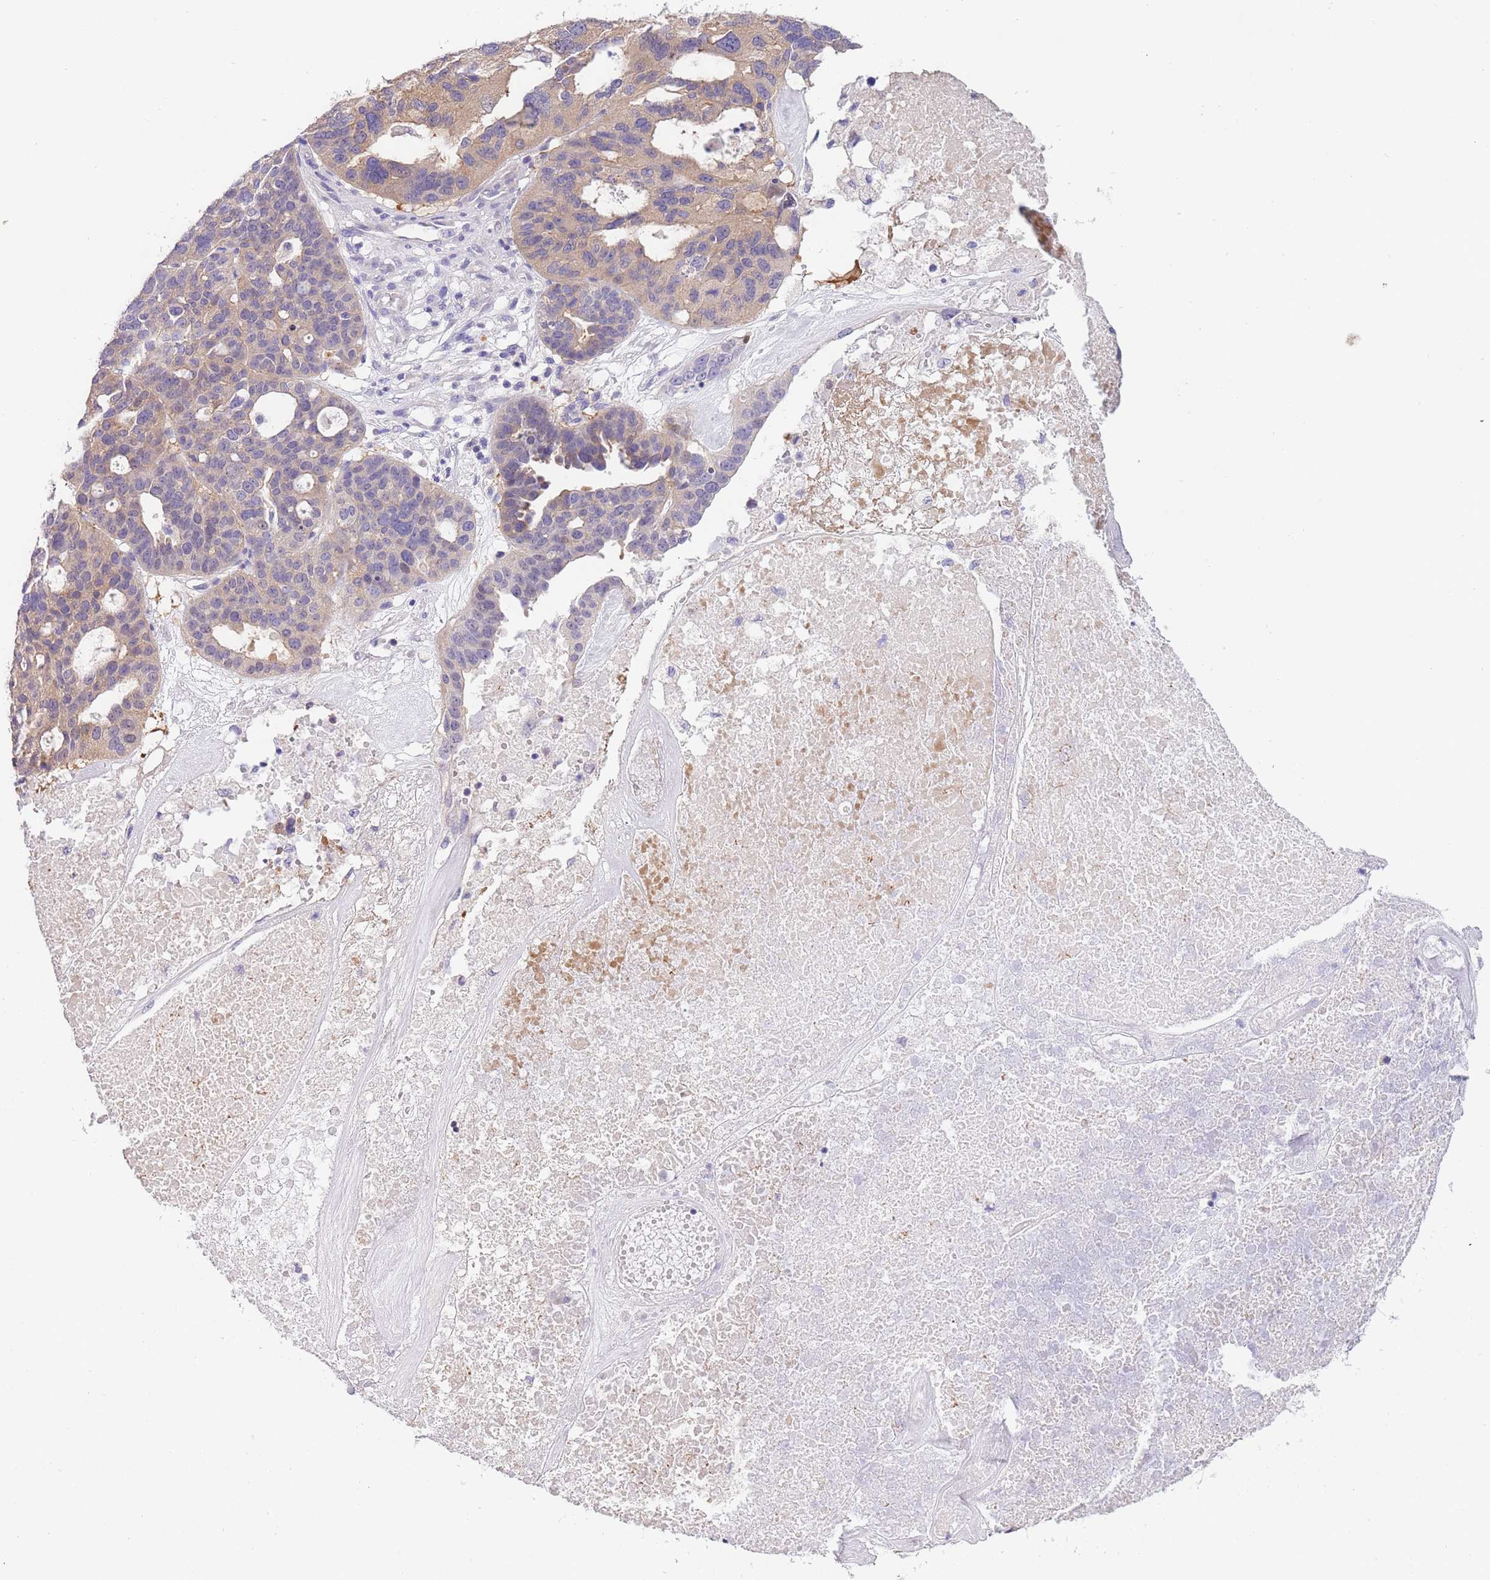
{"staining": {"intensity": "weak", "quantity": "25%-75%", "location": "cytoplasmic/membranous"}, "tissue": "ovarian cancer", "cell_type": "Tumor cells", "image_type": "cancer", "snomed": [{"axis": "morphology", "description": "Cystadenocarcinoma, serous, NOS"}, {"axis": "topography", "description": "Ovary"}], "caption": "IHC staining of ovarian cancer, which reveals low levels of weak cytoplasmic/membranous positivity in about 25%-75% of tumor cells indicating weak cytoplasmic/membranous protein staining. The staining was performed using DAB (3,3'-diaminobenzidine) (brown) for protein detection and nuclei were counterstained in hematoxylin (blue).", "gene": "STIP1", "patient": {"sex": "female", "age": 59}}